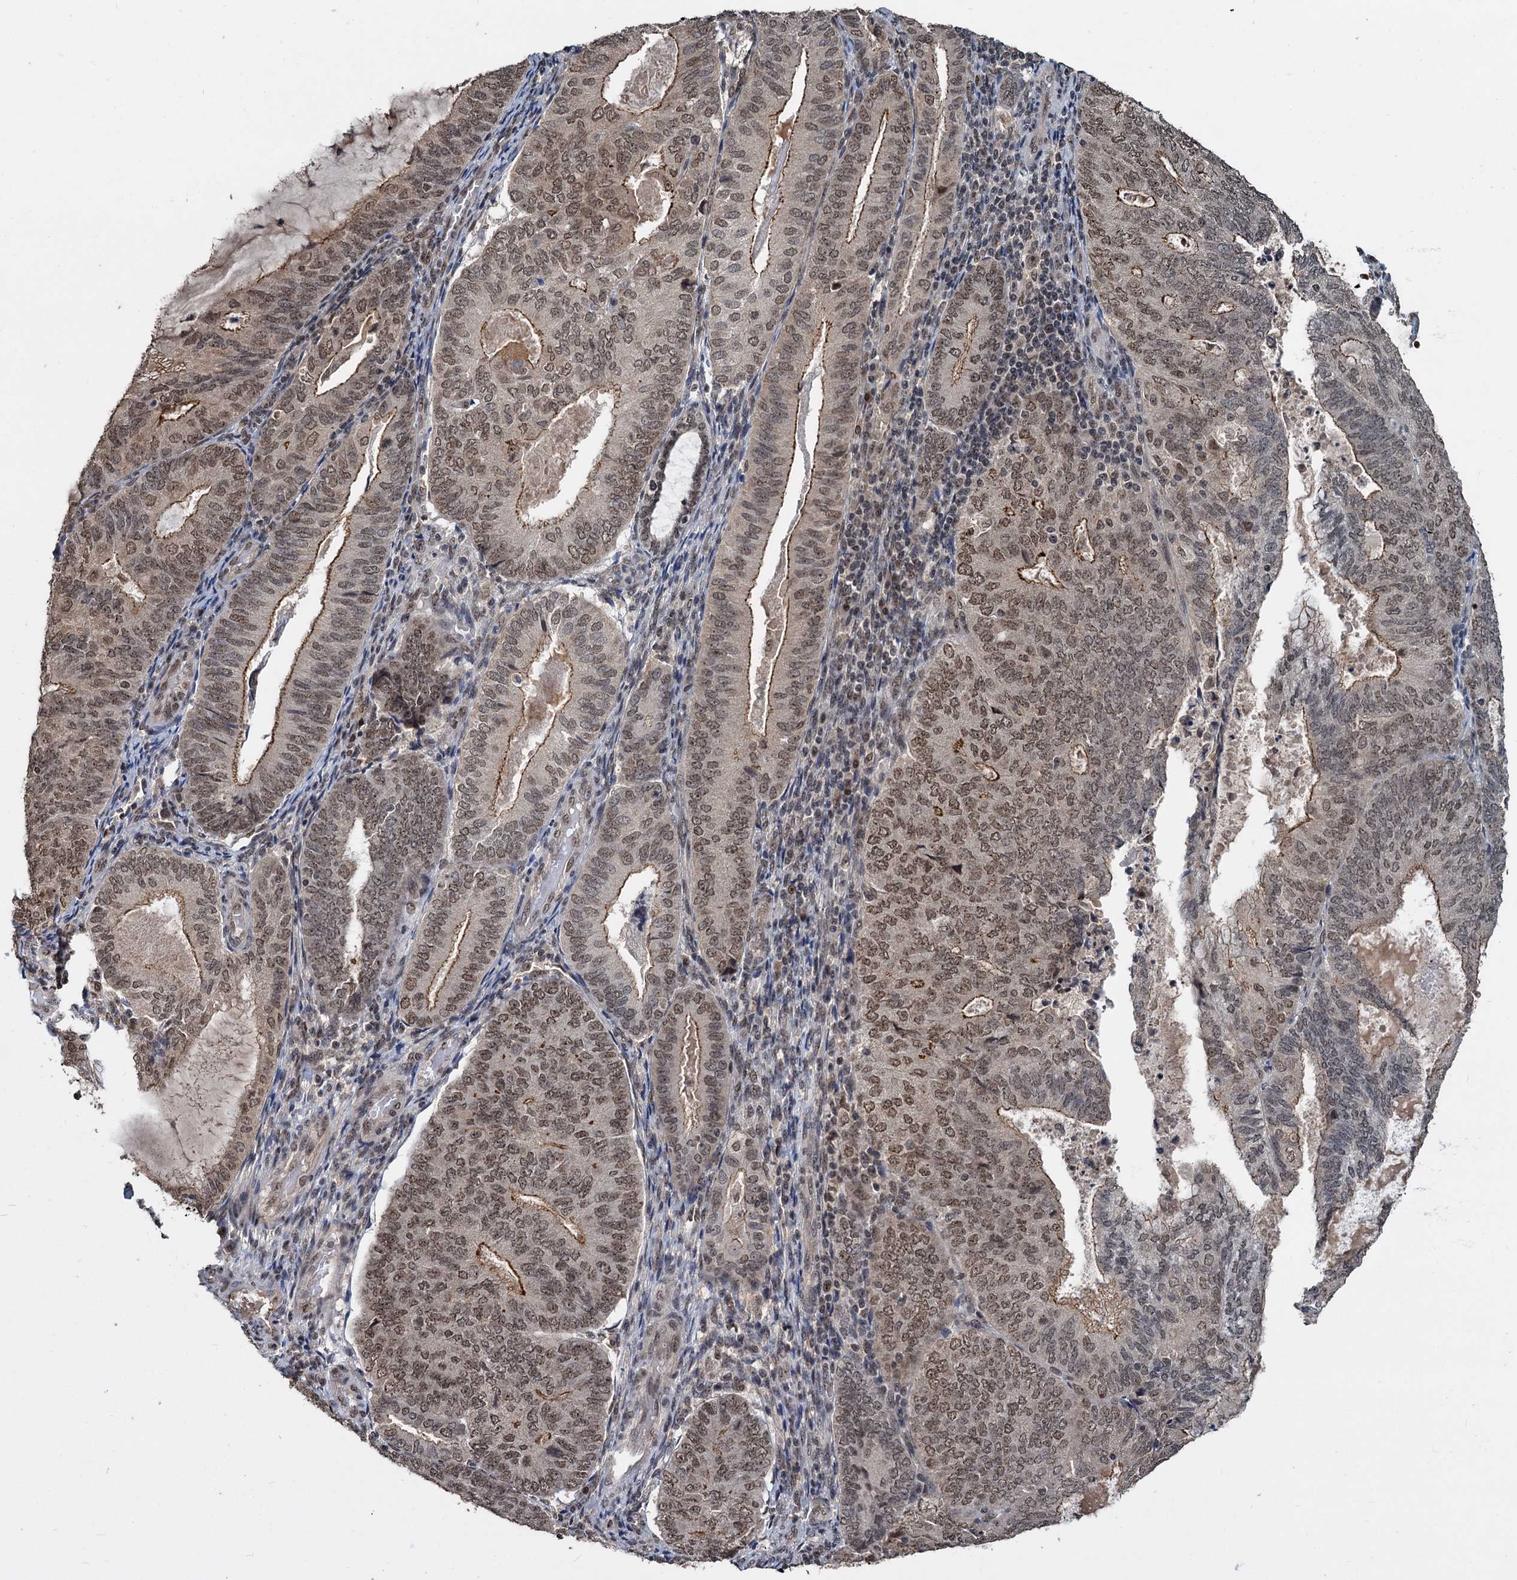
{"staining": {"intensity": "moderate", "quantity": "25%-75%", "location": "cytoplasmic/membranous,nuclear"}, "tissue": "endometrial cancer", "cell_type": "Tumor cells", "image_type": "cancer", "snomed": [{"axis": "morphology", "description": "Adenocarcinoma, NOS"}, {"axis": "topography", "description": "Endometrium"}], "caption": "A histopathology image showing moderate cytoplasmic/membranous and nuclear positivity in about 25%-75% of tumor cells in endometrial cancer (adenocarcinoma), as visualized by brown immunohistochemical staining.", "gene": "FAM216B", "patient": {"sex": "female", "age": 81}}